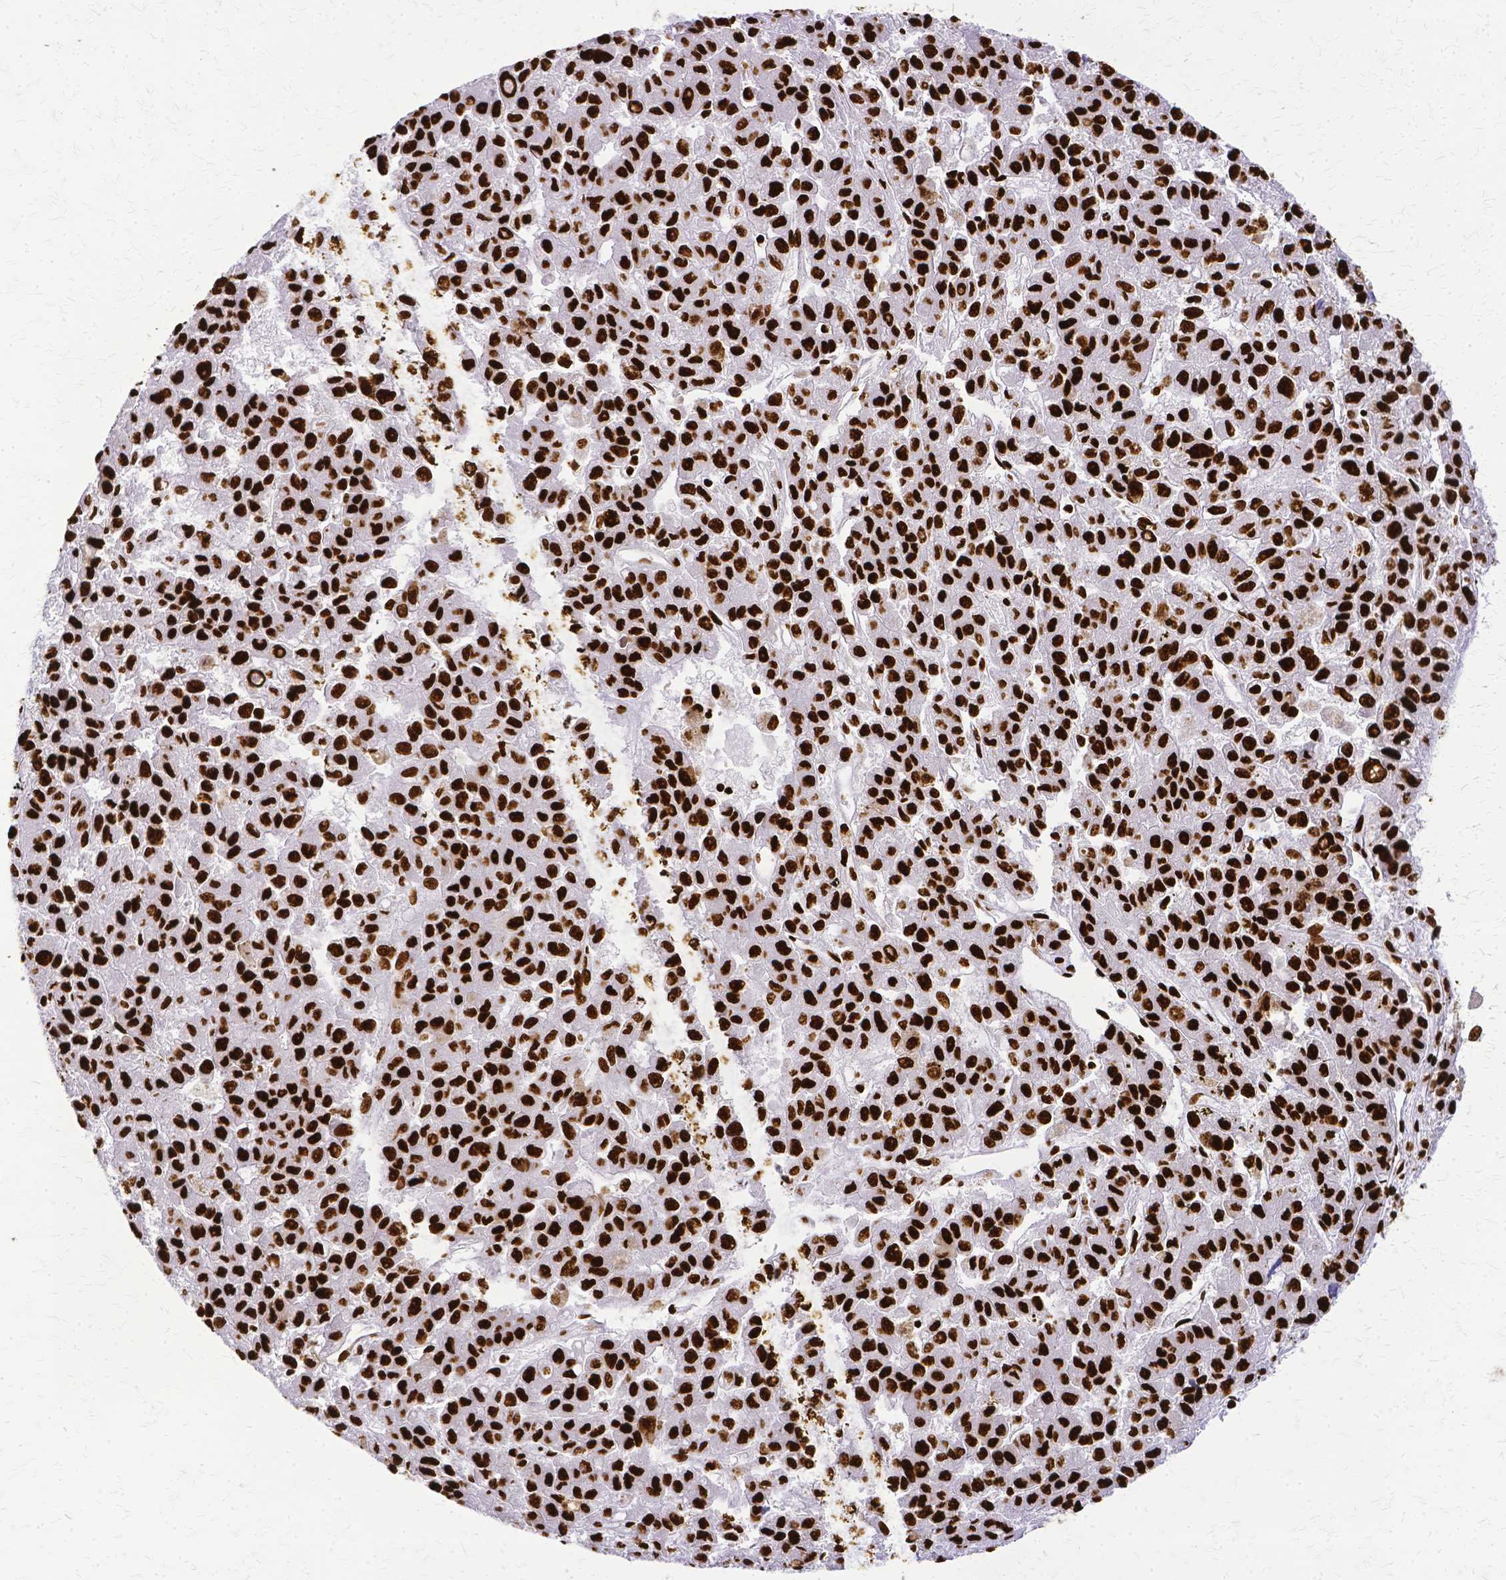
{"staining": {"intensity": "strong", "quantity": ">75%", "location": "nuclear"}, "tissue": "liver cancer", "cell_type": "Tumor cells", "image_type": "cancer", "snomed": [{"axis": "morphology", "description": "Carcinoma, Hepatocellular, NOS"}, {"axis": "topography", "description": "Liver"}], "caption": "Liver cancer (hepatocellular carcinoma) stained with a protein marker shows strong staining in tumor cells.", "gene": "SFPQ", "patient": {"sex": "male", "age": 70}}